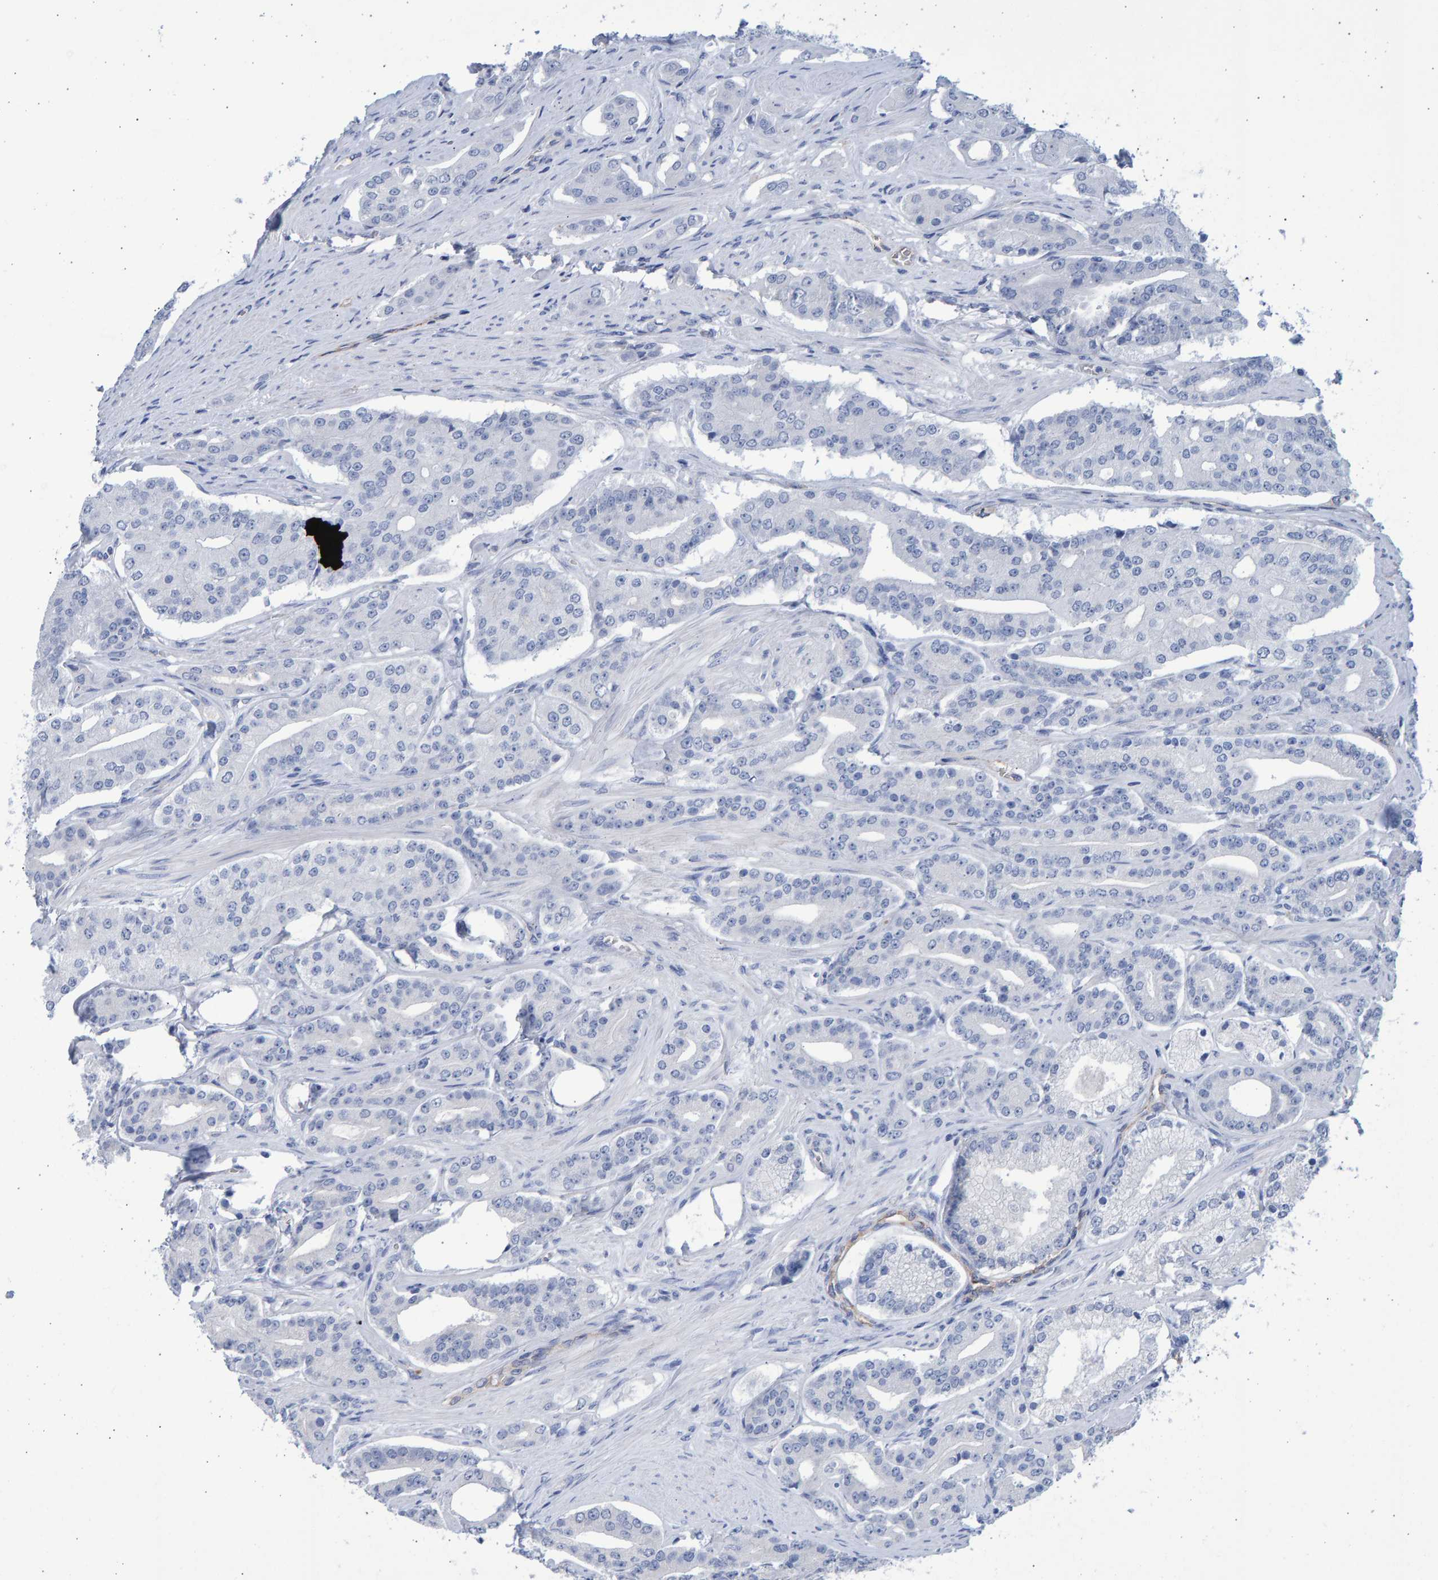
{"staining": {"intensity": "negative", "quantity": "none", "location": "none"}, "tissue": "prostate cancer", "cell_type": "Tumor cells", "image_type": "cancer", "snomed": [{"axis": "morphology", "description": "Adenocarcinoma, High grade"}, {"axis": "topography", "description": "Prostate"}], "caption": "A histopathology image of high-grade adenocarcinoma (prostate) stained for a protein demonstrates no brown staining in tumor cells.", "gene": "SLC34A3", "patient": {"sex": "male", "age": 71}}